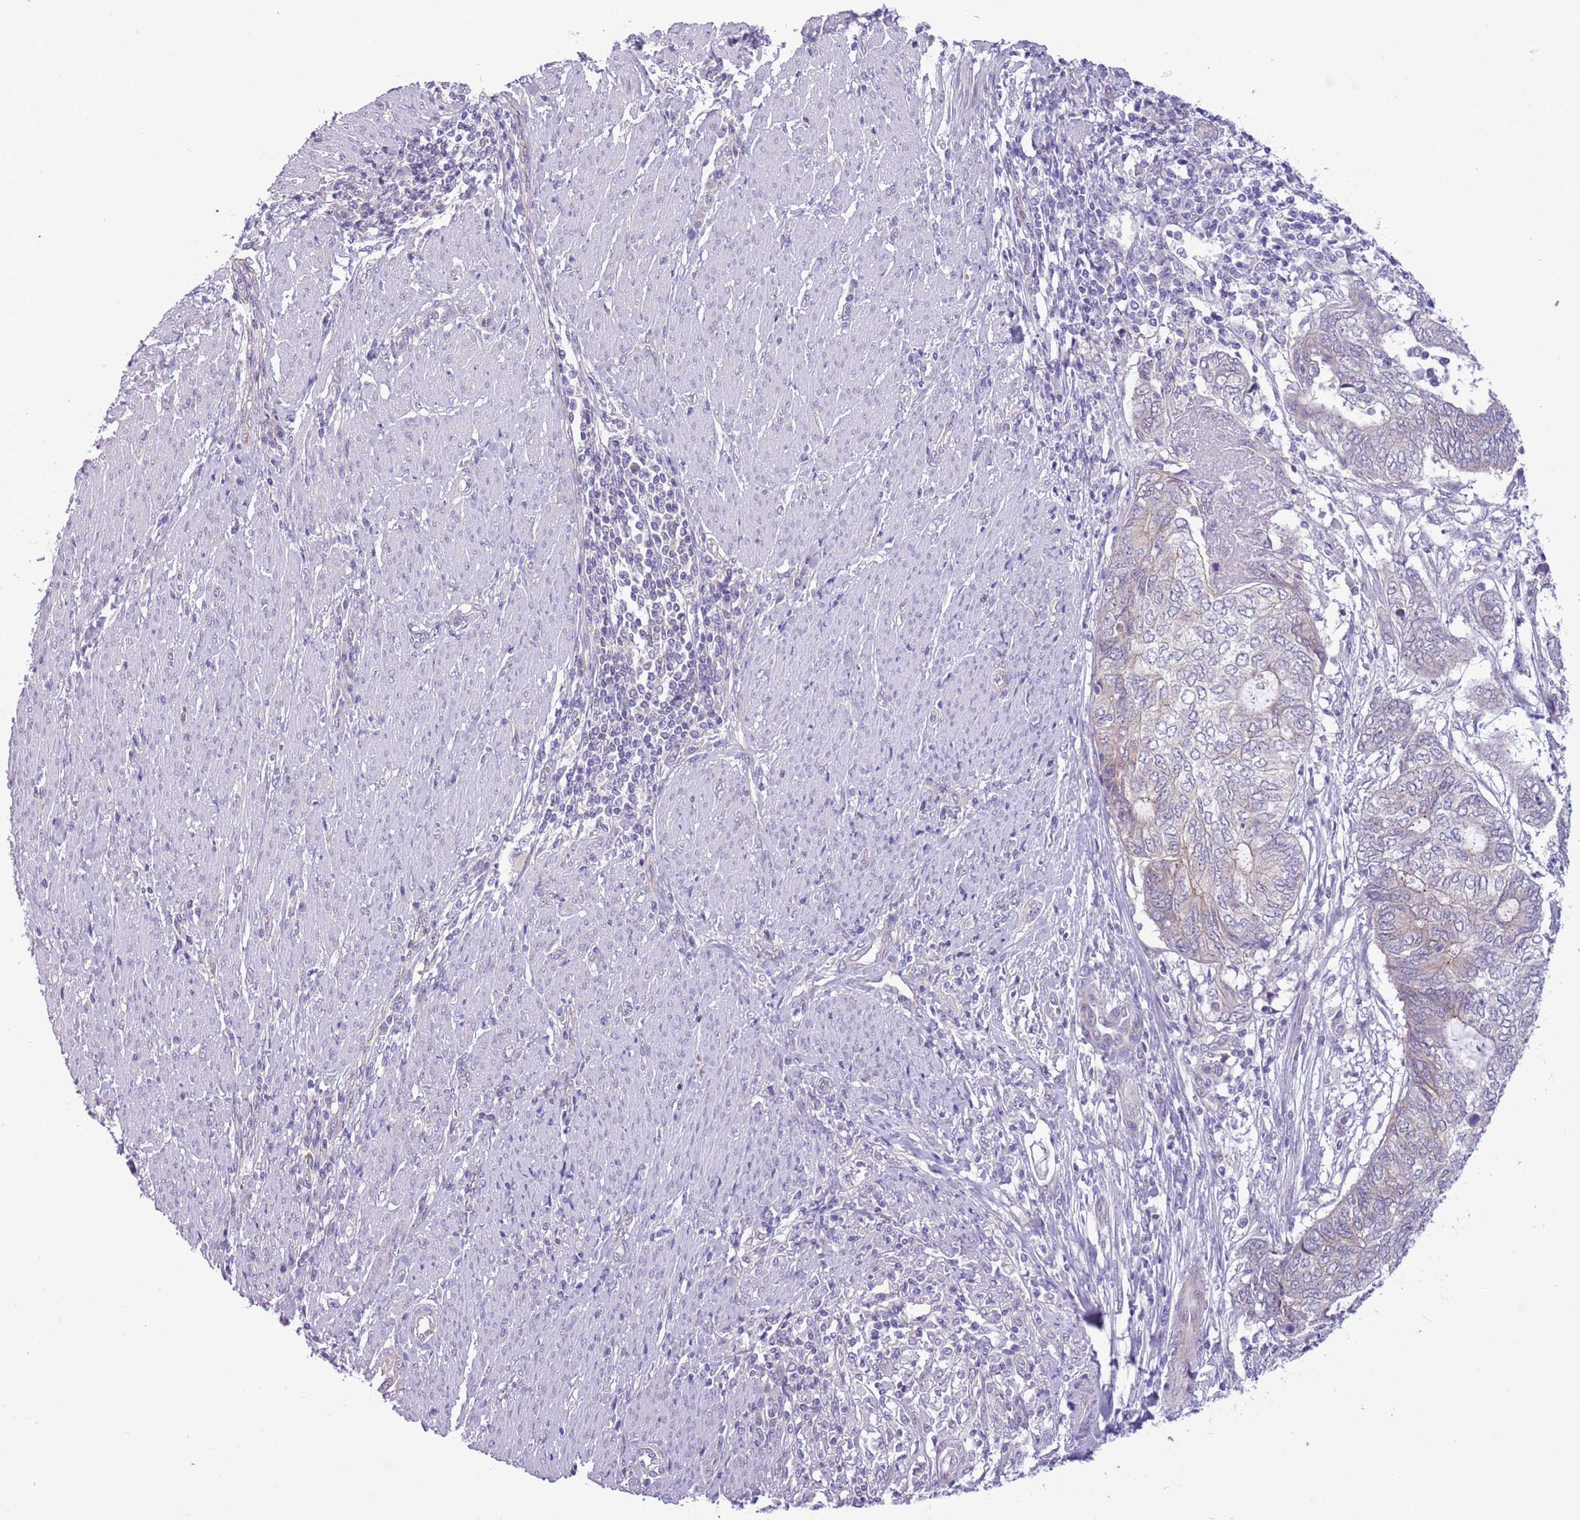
{"staining": {"intensity": "weak", "quantity": "<25%", "location": "cytoplasmic/membranous"}, "tissue": "endometrial cancer", "cell_type": "Tumor cells", "image_type": "cancer", "snomed": [{"axis": "morphology", "description": "Adenocarcinoma, NOS"}, {"axis": "topography", "description": "Uterus"}, {"axis": "topography", "description": "Endometrium"}], "caption": "The micrograph displays no staining of tumor cells in endometrial cancer (adenocarcinoma). (DAB (3,3'-diaminobenzidine) immunohistochemistry (IHC) with hematoxylin counter stain).", "gene": "PARP8", "patient": {"sex": "female", "age": 70}}